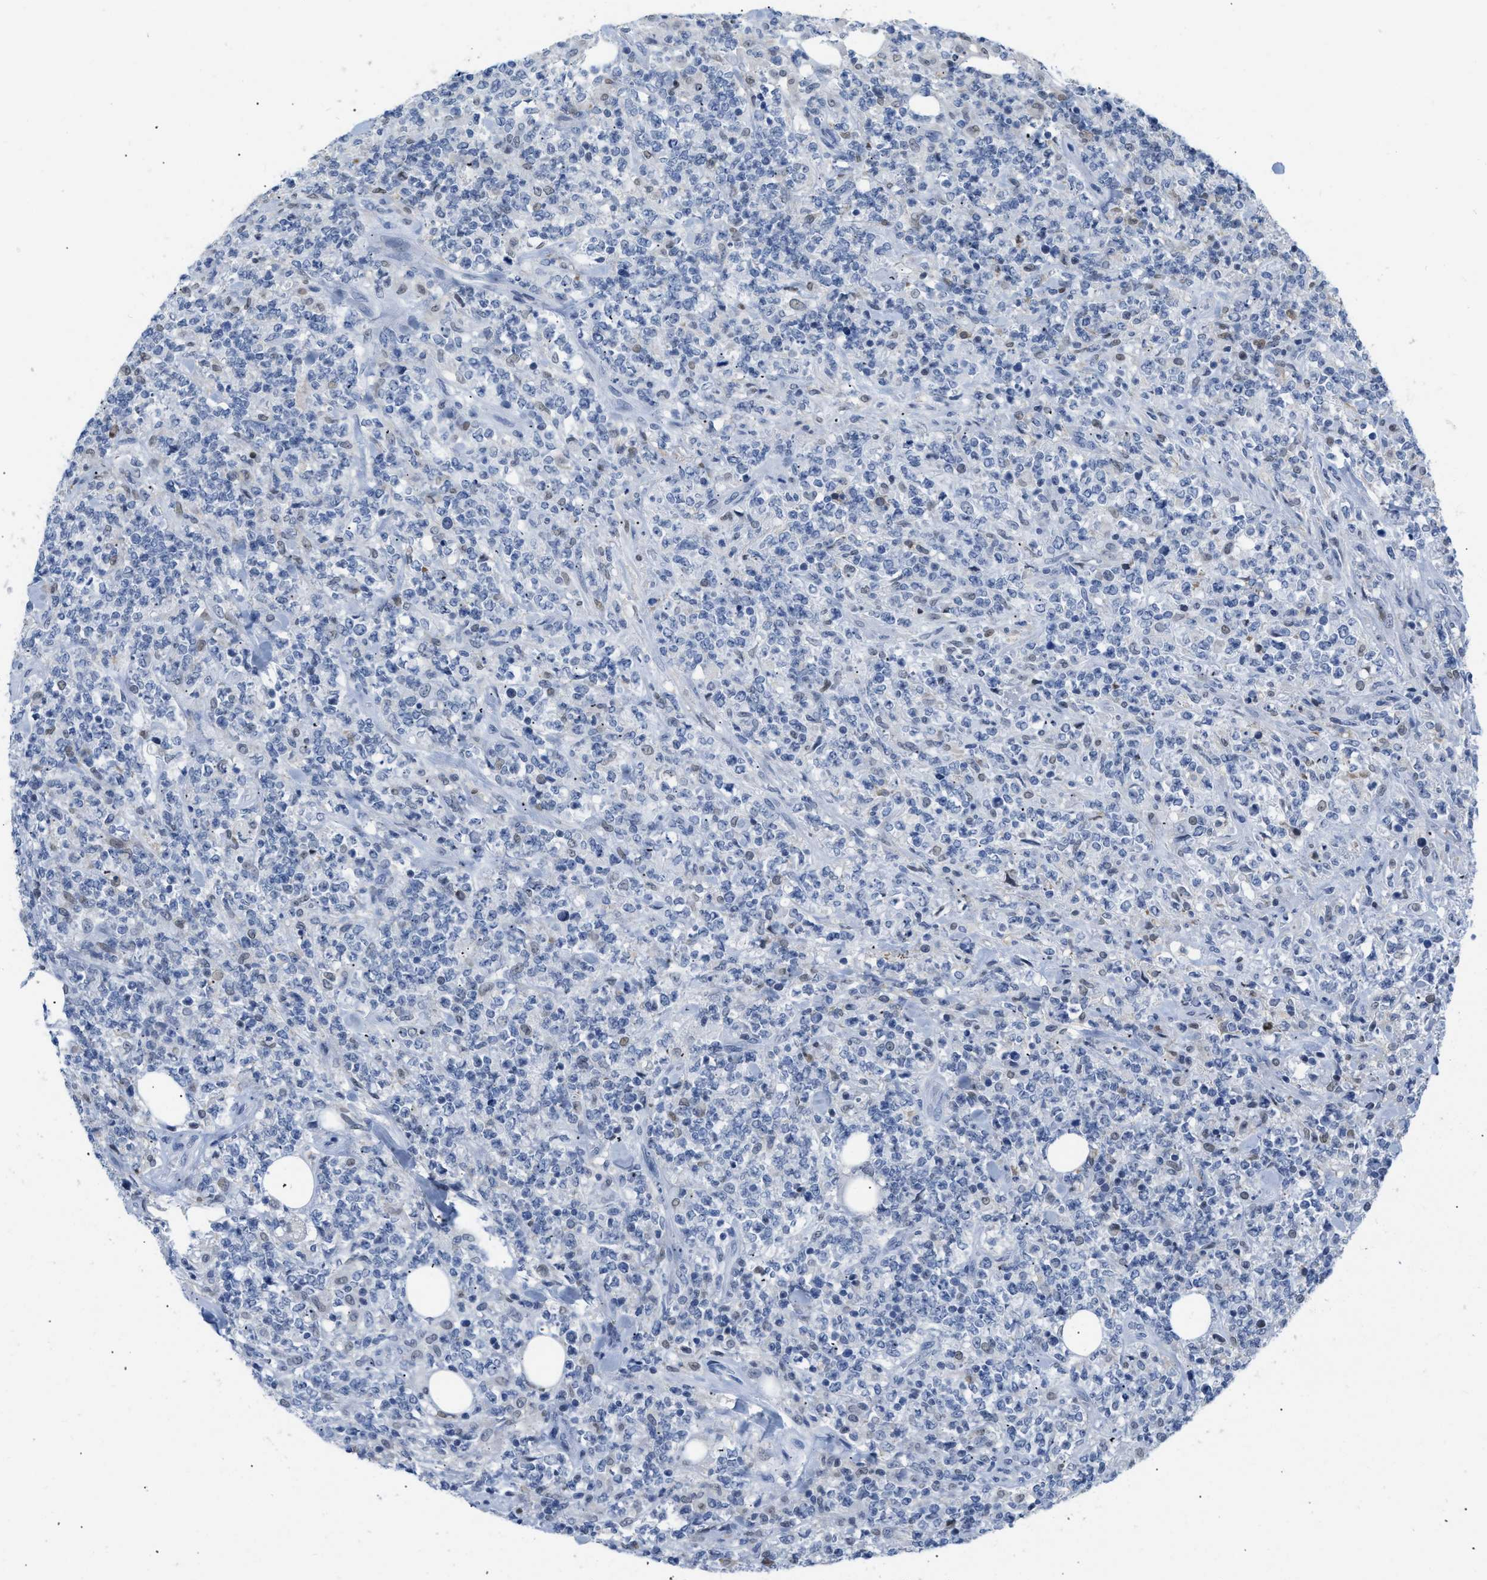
{"staining": {"intensity": "negative", "quantity": "none", "location": "none"}, "tissue": "lymphoma", "cell_type": "Tumor cells", "image_type": "cancer", "snomed": [{"axis": "morphology", "description": "Malignant lymphoma, non-Hodgkin's type, High grade"}, {"axis": "topography", "description": "Soft tissue"}], "caption": "A micrograph of human lymphoma is negative for staining in tumor cells.", "gene": "BOLL", "patient": {"sex": "male", "age": 18}}